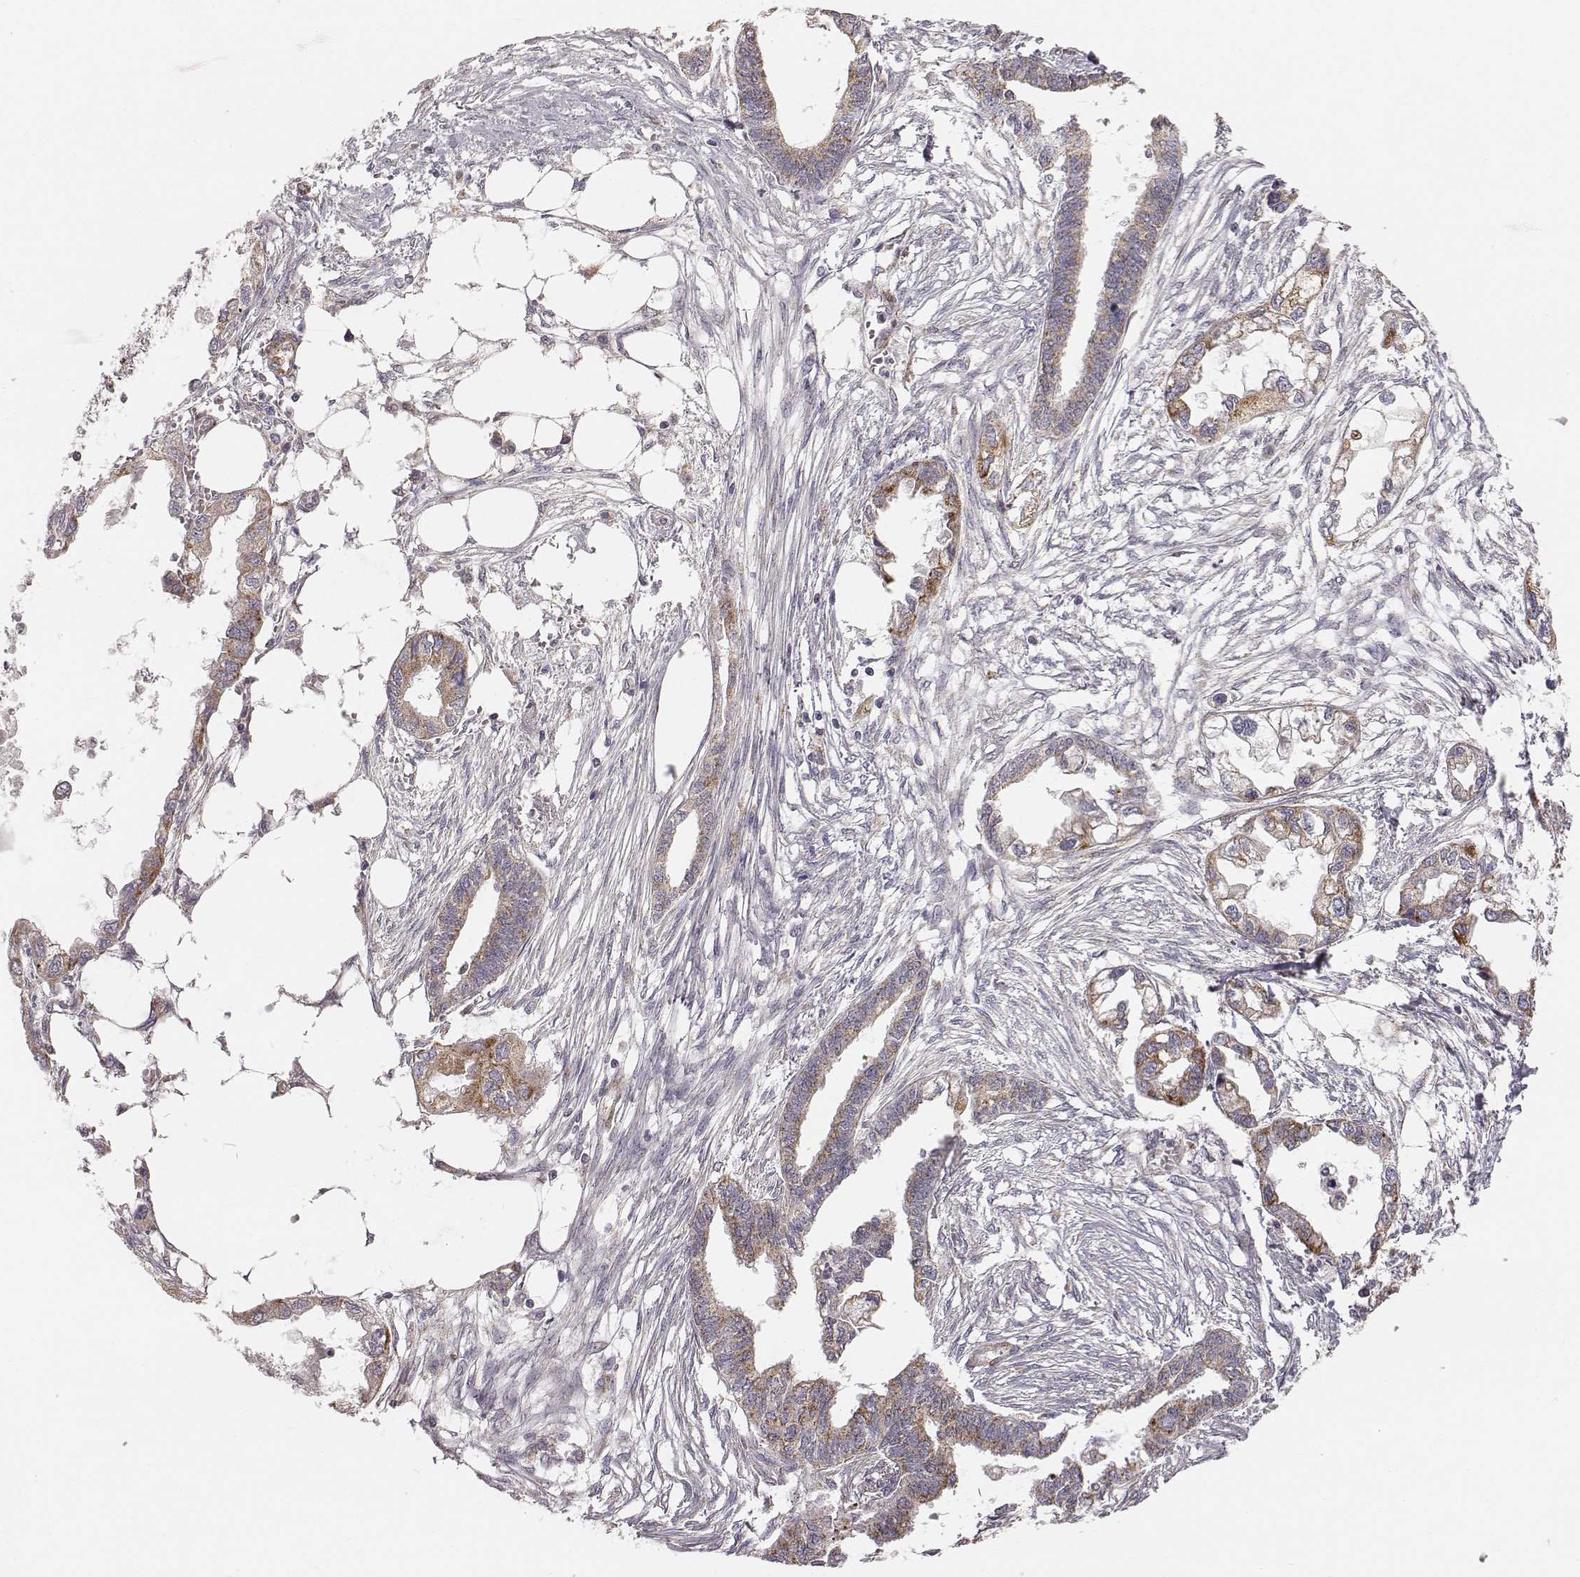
{"staining": {"intensity": "weak", "quantity": ">75%", "location": "cytoplasmic/membranous"}, "tissue": "endometrial cancer", "cell_type": "Tumor cells", "image_type": "cancer", "snomed": [{"axis": "morphology", "description": "Adenocarcinoma, NOS"}, {"axis": "morphology", "description": "Adenocarcinoma, metastatic, NOS"}, {"axis": "topography", "description": "Adipose tissue"}, {"axis": "topography", "description": "Endometrium"}], "caption": "Immunohistochemical staining of endometrial adenocarcinoma shows low levels of weak cytoplasmic/membranous protein staining in about >75% of tumor cells.", "gene": "ABCD3", "patient": {"sex": "female", "age": 67}}